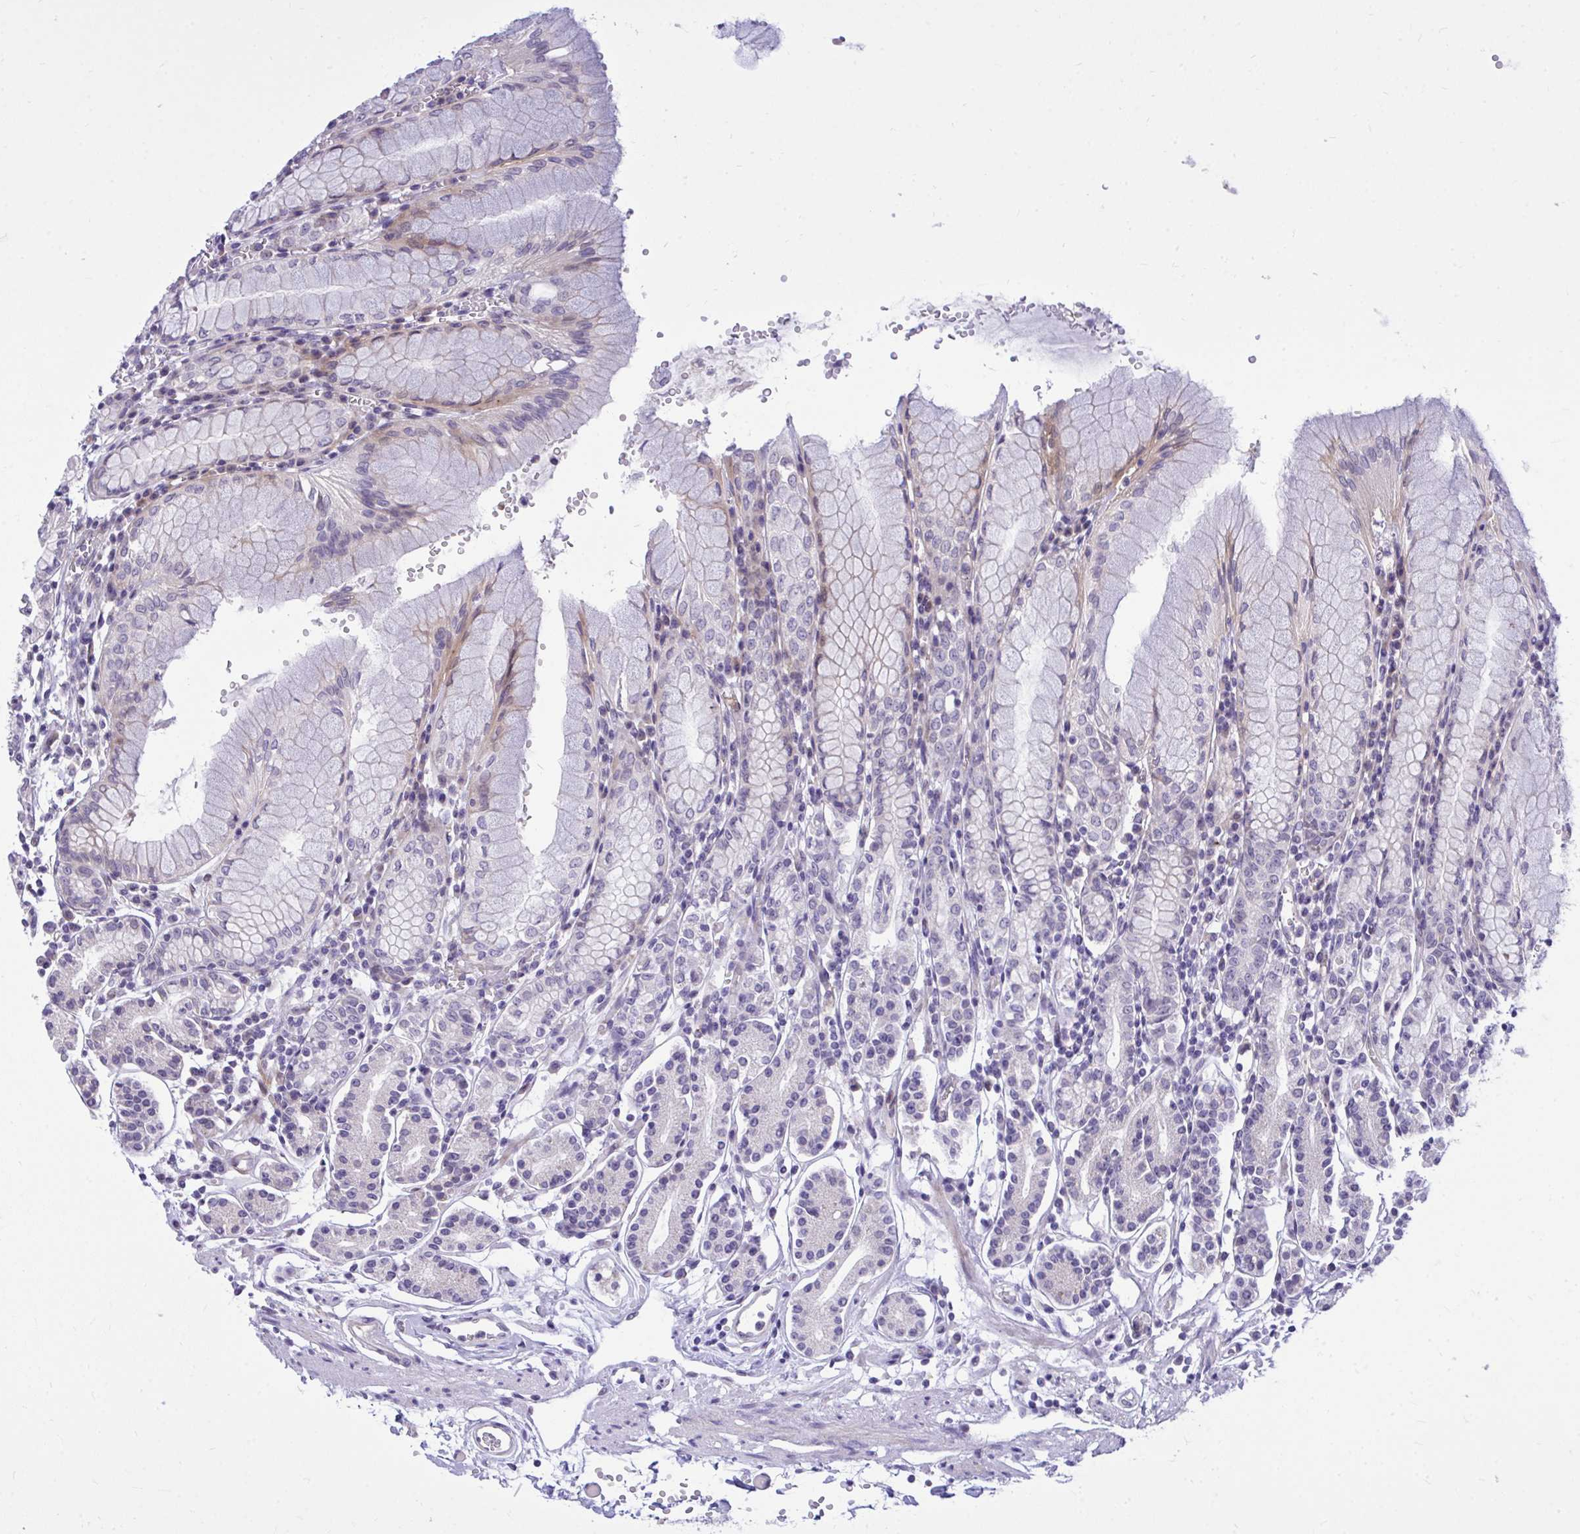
{"staining": {"intensity": "weak", "quantity": "<25%", "location": "cytoplasmic/membranous"}, "tissue": "stomach", "cell_type": "Glandular cells", "image_type": "normal", "snomed": [{"axis": "morphology", "description": "Normal tissue, NOS"}, {"axis": "topography", "description": "Stomach"}], "caption": "IHC of normal human stomach displays no expression in glandular cells.", "gene": "HMBOX1", "patient": {"sex": "female", "age": 62}}